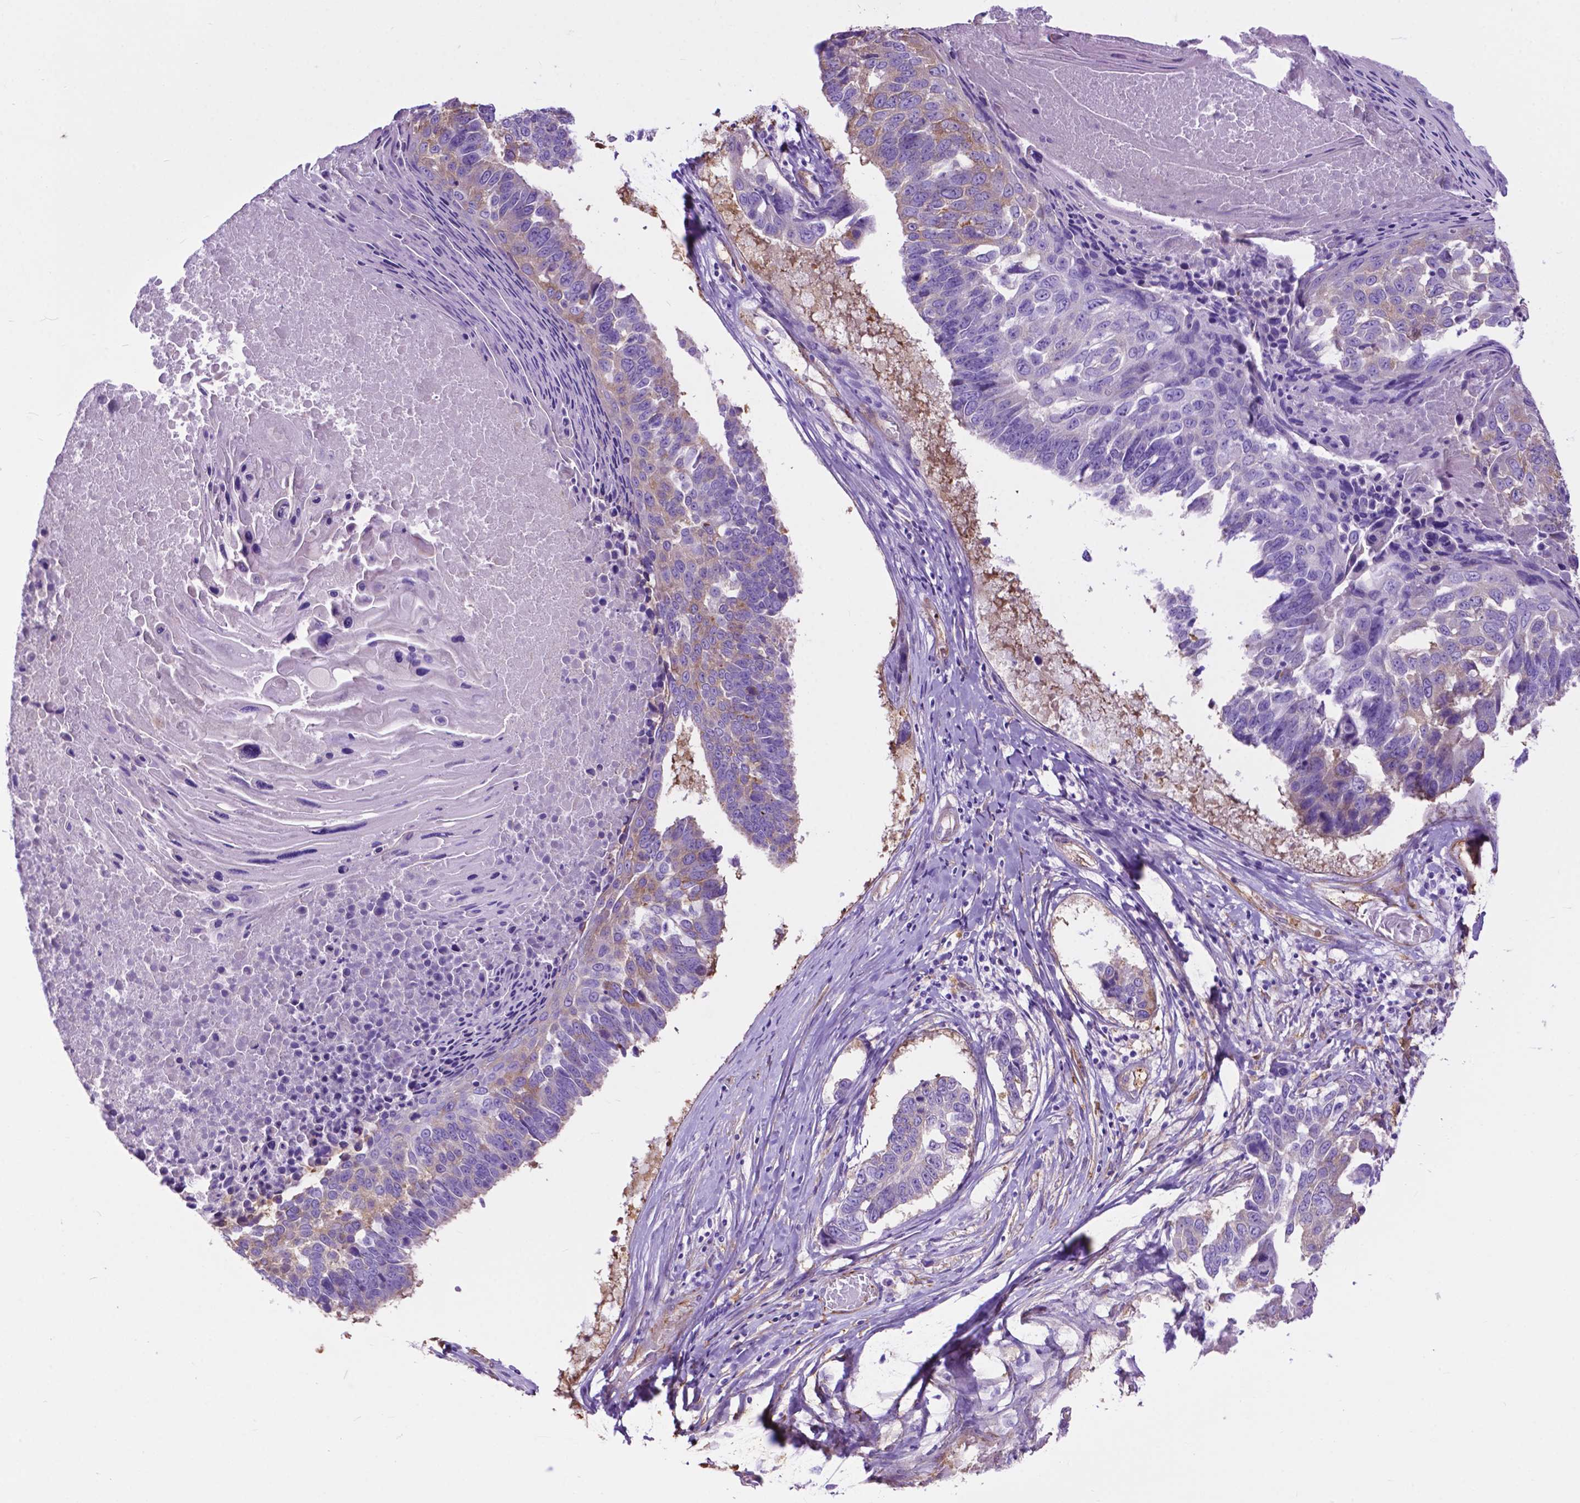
{"staining": {"intensity": "weak", "quantity": "25%-75%", "location": "cytoplasmic/membranous"}, "tissue": "lung cancer", "cell_type": "Tumor cells", "image_type": "cancer", "snomed": [{"axis": "morphology", "description": "Squamous cell carcinoma, NOS"}, {"axis": "topography", "description": "Lung"}], "caption": "Lung squamous cell carcinoma stained for a protein displays weak cytoplasmic/membranous positivity in tumor cells.", "gene": "PCDHA12", "patient": {"sex": "male", "age": 73}}